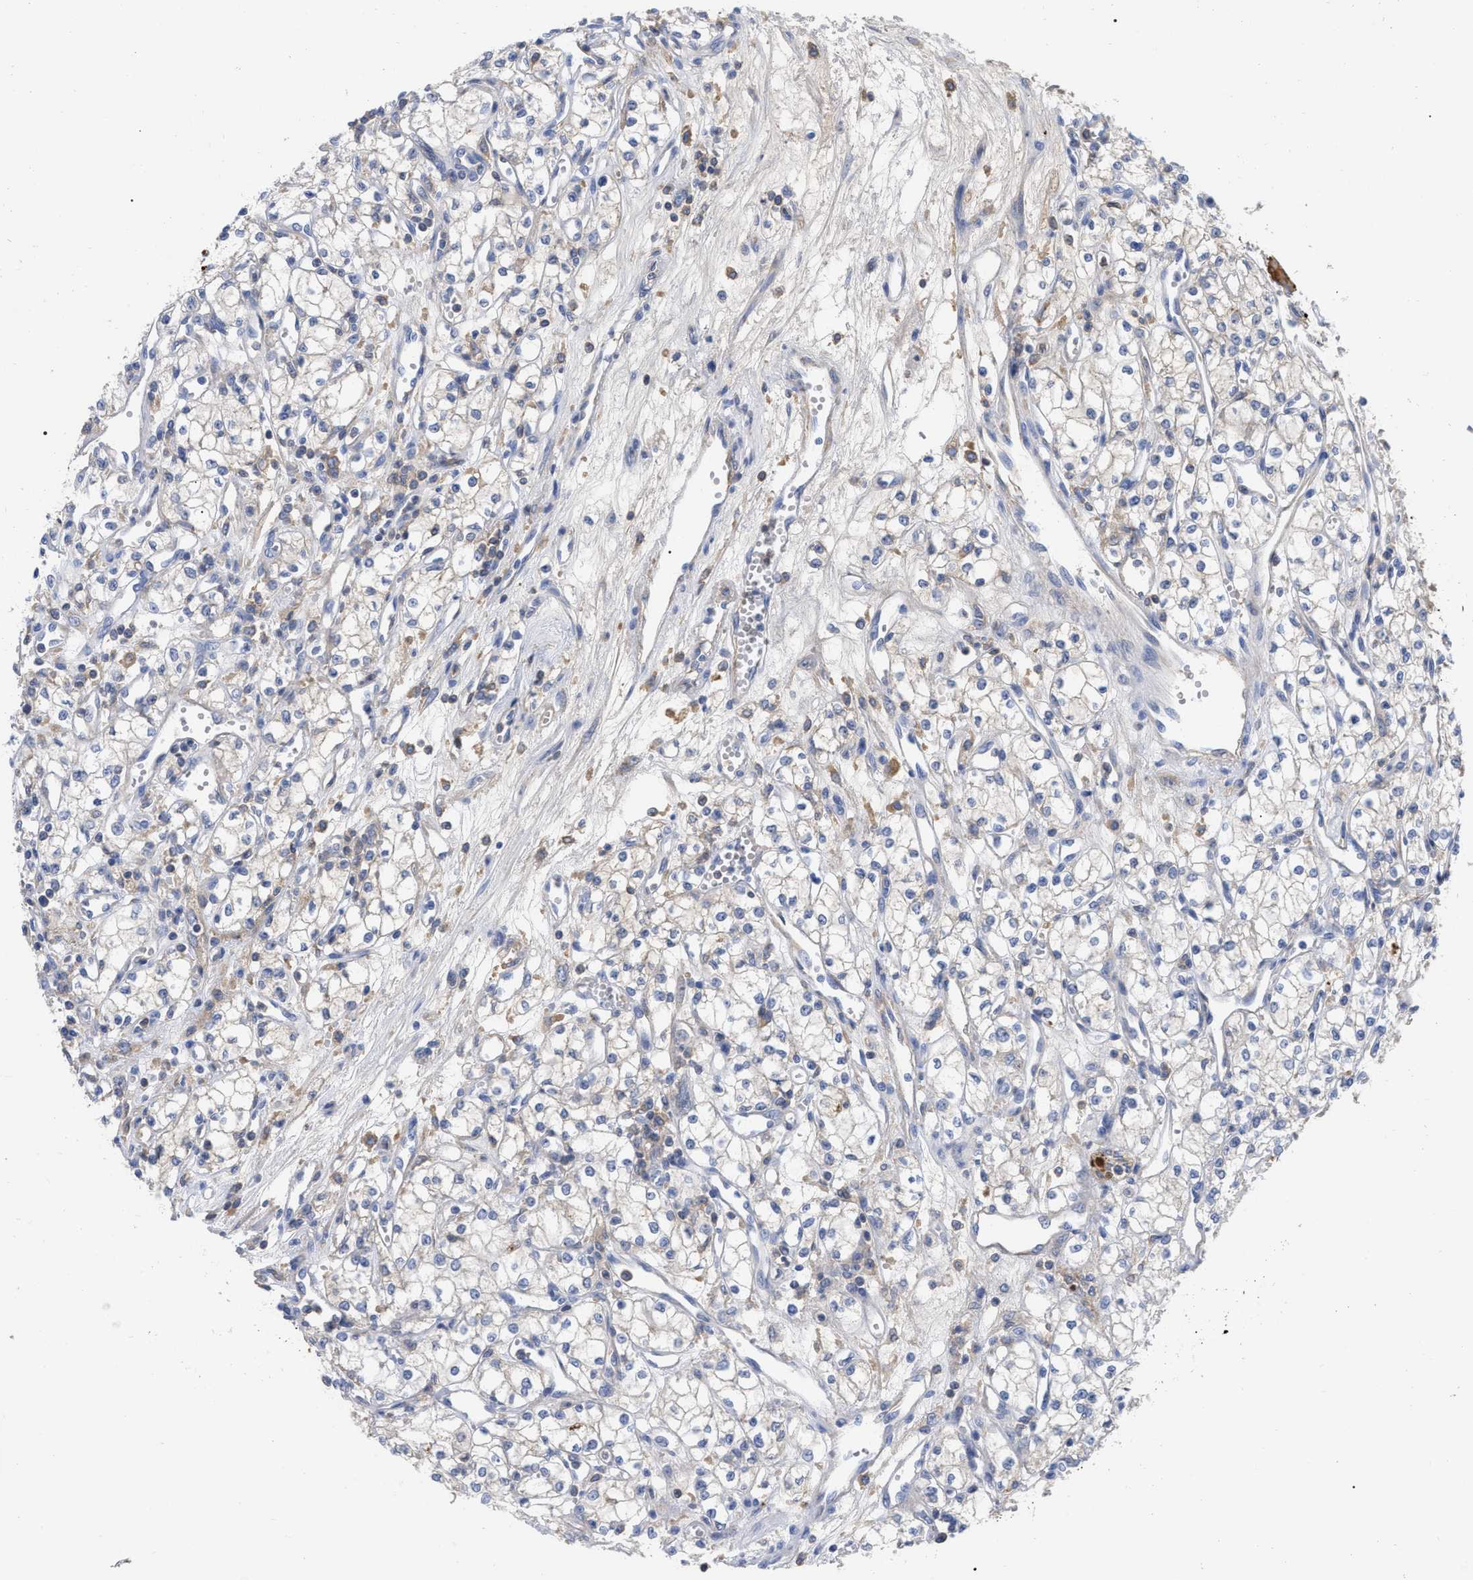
{"staining": {"intensity": "negative", "quantity": "none", "location": "none"}, "tissue": "renal cancer", "cell_type": "Tumor cells", "image_type": "cancer", "snomed": [{"axis": "morphology", "description": "Adenocarcinoma, NOS"}, {"axis": "topography", "description": "Kidney"}], "caption": "There is no significant staining in tumor cells of renal adenocarcinoma.", "gene": "IGHV5-51", "patient": {"sex": "male", "age": 59}}